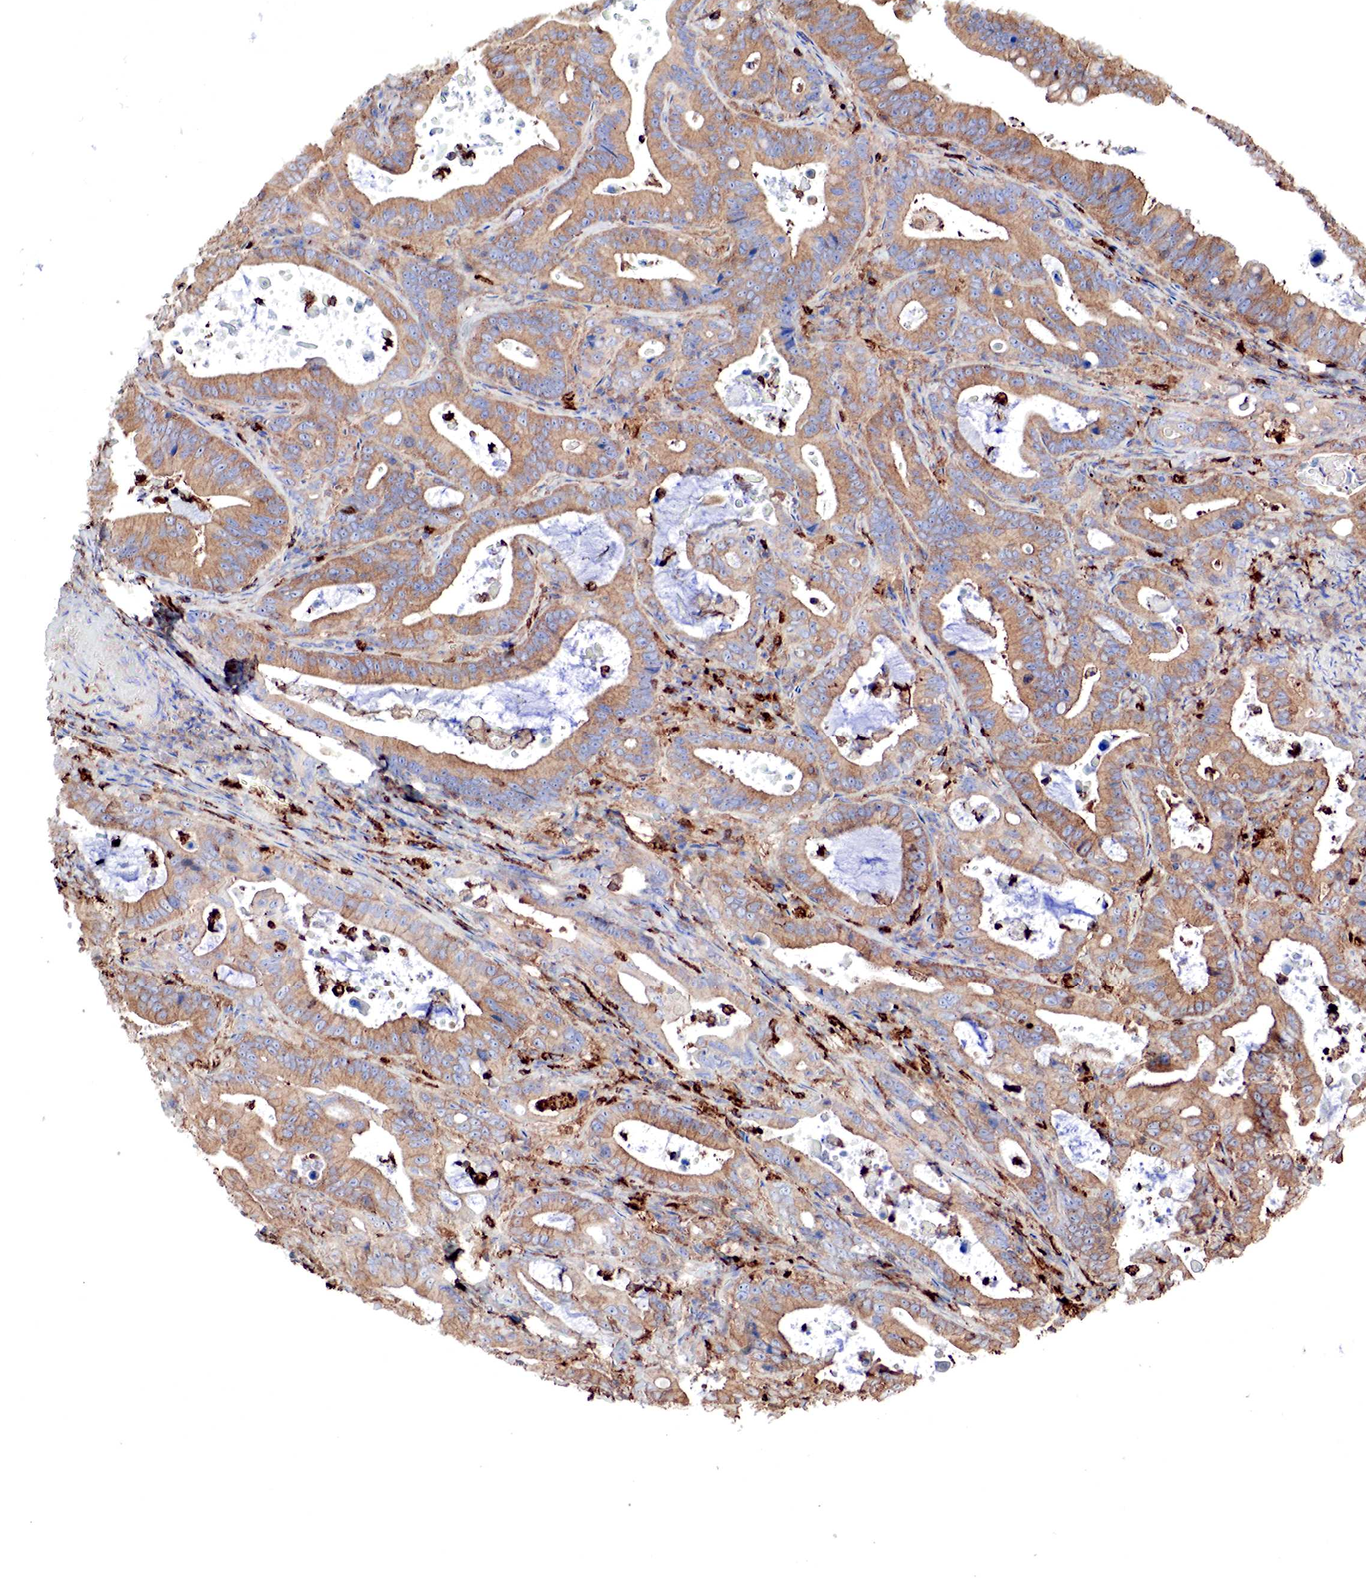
{"staining": {"intensity": "moderate", "quantity": ">75%", "location": "cytoplasmic/membranous"}, "tissue": "stomach cancer", "cell_type": "Tumor cells", "image_type": "cancer", "snomed": [{"axis": "morphology", "description": "Adenocarcinoma, NOS"}, {"axis": "topography", "description": "Stomach, upper"}], "caption": "Adenocarcinoma (stomach) was stained to show a protein in brown. There is medium levels of moderate cytoplasmic/membranous positivity in about >75% of tumor cells. The staining was performed using DAB (3,3'-diaminobenzidine) to visualize the protein expression in brown, while the nuclei were stained in blue with hematoxylin (Magnification: 20x).", "gene": "G6PD", "patient": {"sex": "male", "age": 63}}